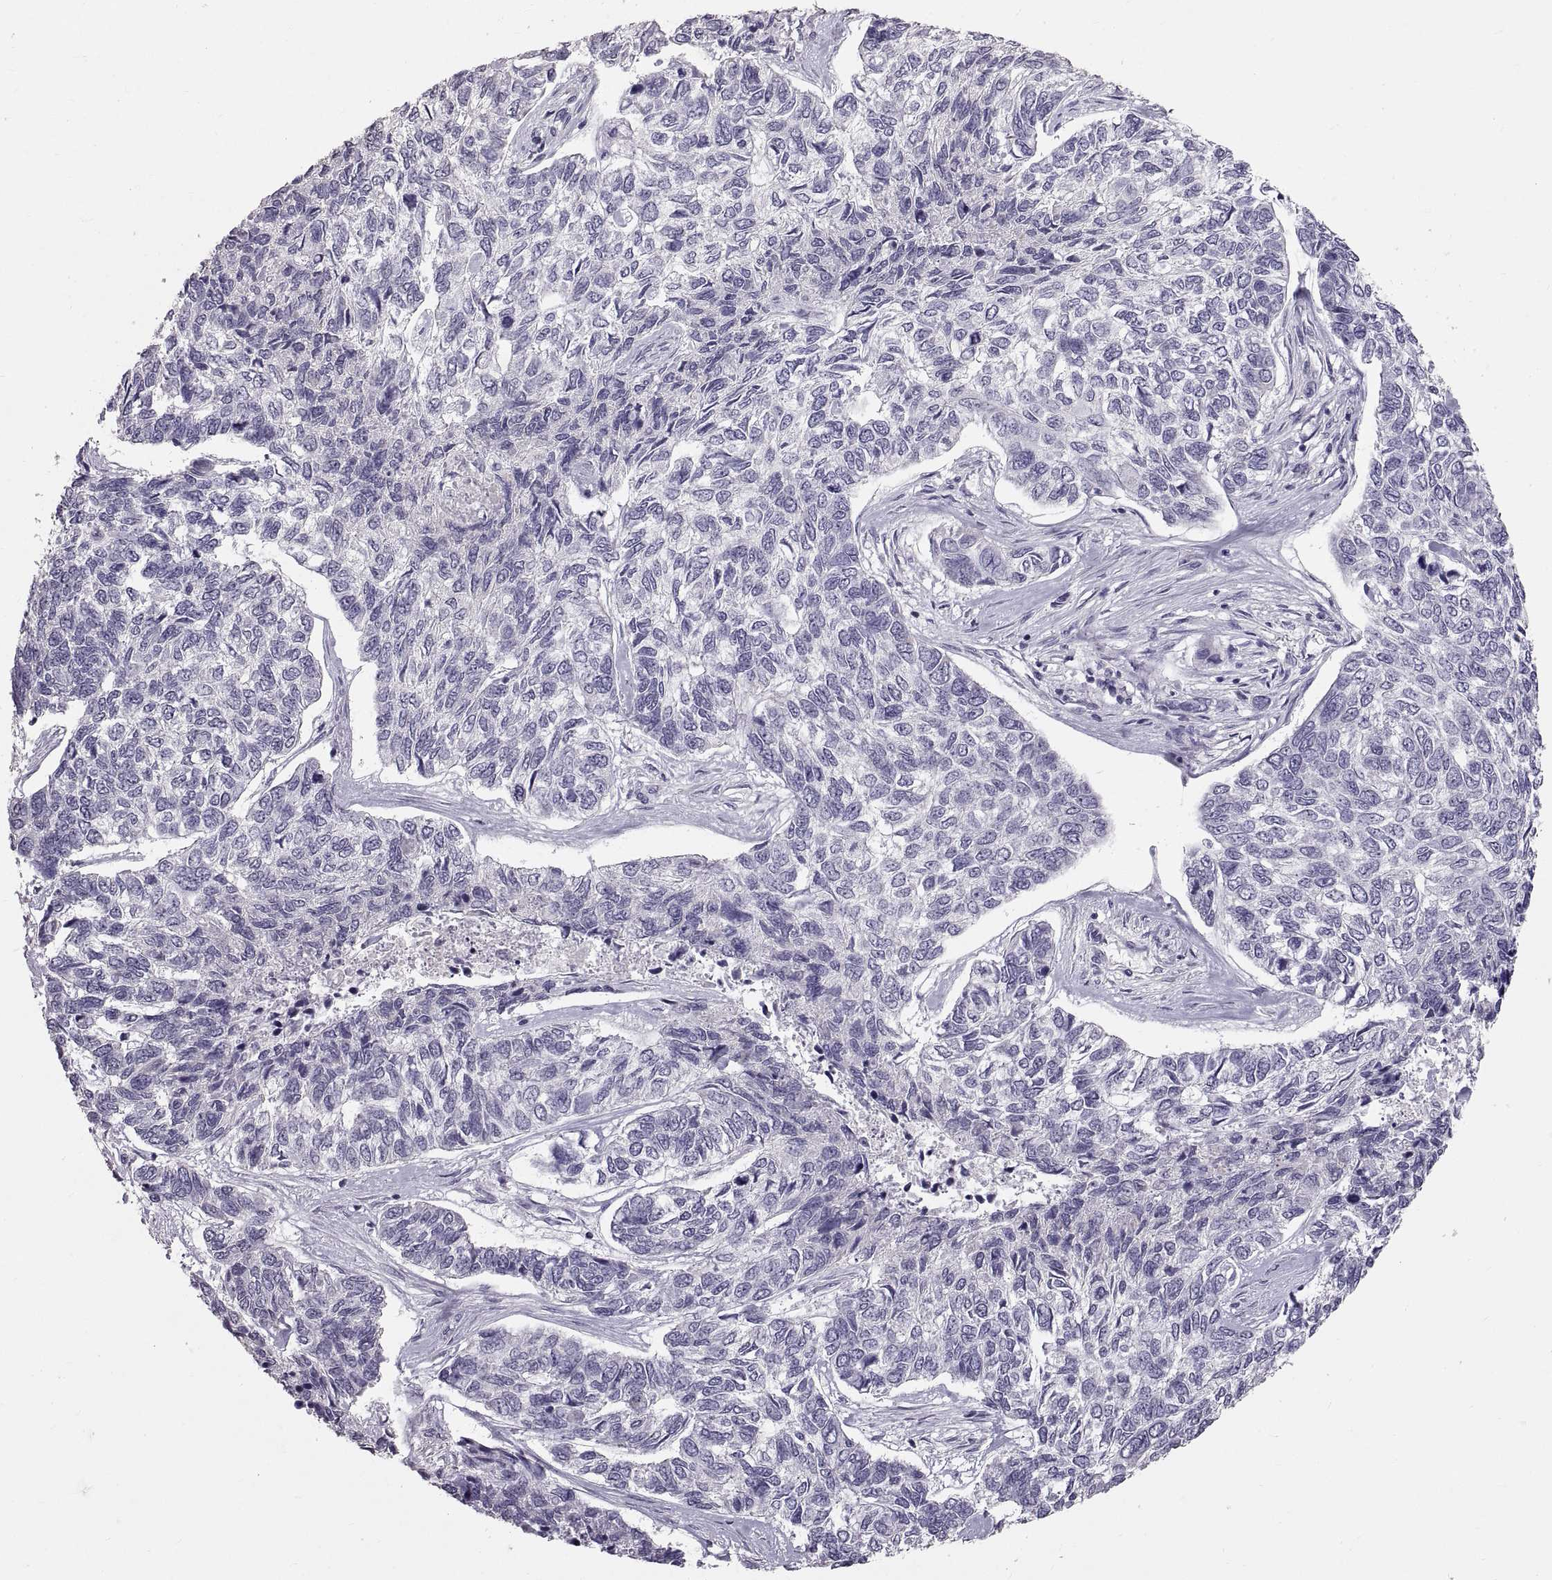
{"staining": {"intensity": "negative", "quantity": "none", "location": "none"}, "tissue": "skin cancer", "cell_type": "Tumor cells", "image_type": "cancer", "snomed": [{"axis": "morphology", "description": "Basal cell carcinoma"}, {"axis": "topography", "description": "Skin"}], "caption": "Tumor cells are negative for protein expression in human skin cancer.", "gene": "WBP2NL", "patient": {"sex": "female", "age": 65}}